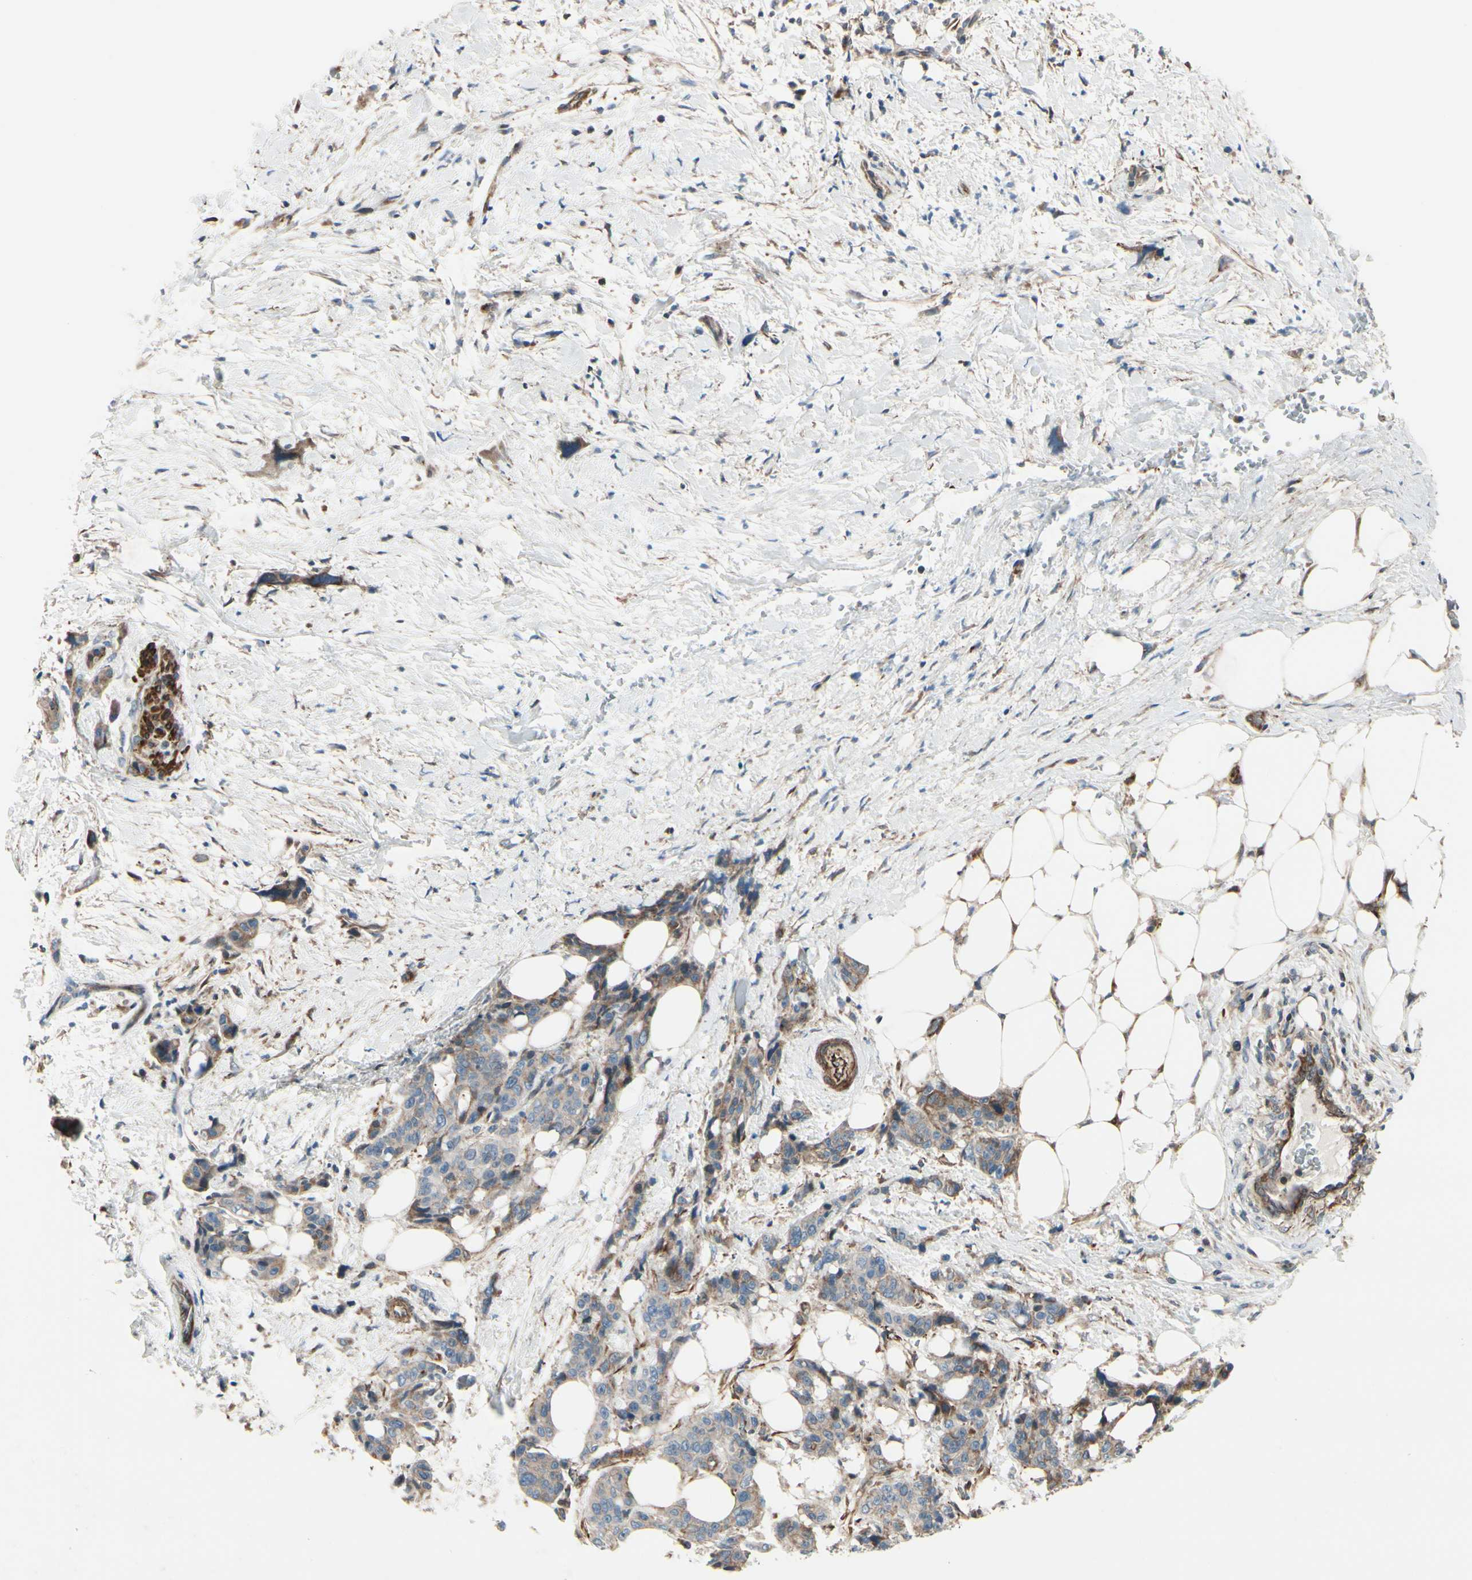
{"staining": {"intensity": "weak", "quantity": "25%-75%", "location": "cytoplasmic/membranous"}, "tissue": "pancreatic cancer", "cell_type": "Tumor cells", "image_type": "cancer", "snomed": [{"axis": "morphology", "description": "Adenocarcinoma, NOS"}, {"axis": "topography", "description": "Pancreas"}], "caption": "The histopathology image exhibits immunohistochemical staining of pancreatic adenocarcinoma. There is weak cytoplasmic/membranous staining is identified in about 25%-75% of tumor cells.", "gene": "TPM1", "patient": {"sex": "male", "age": 46}}